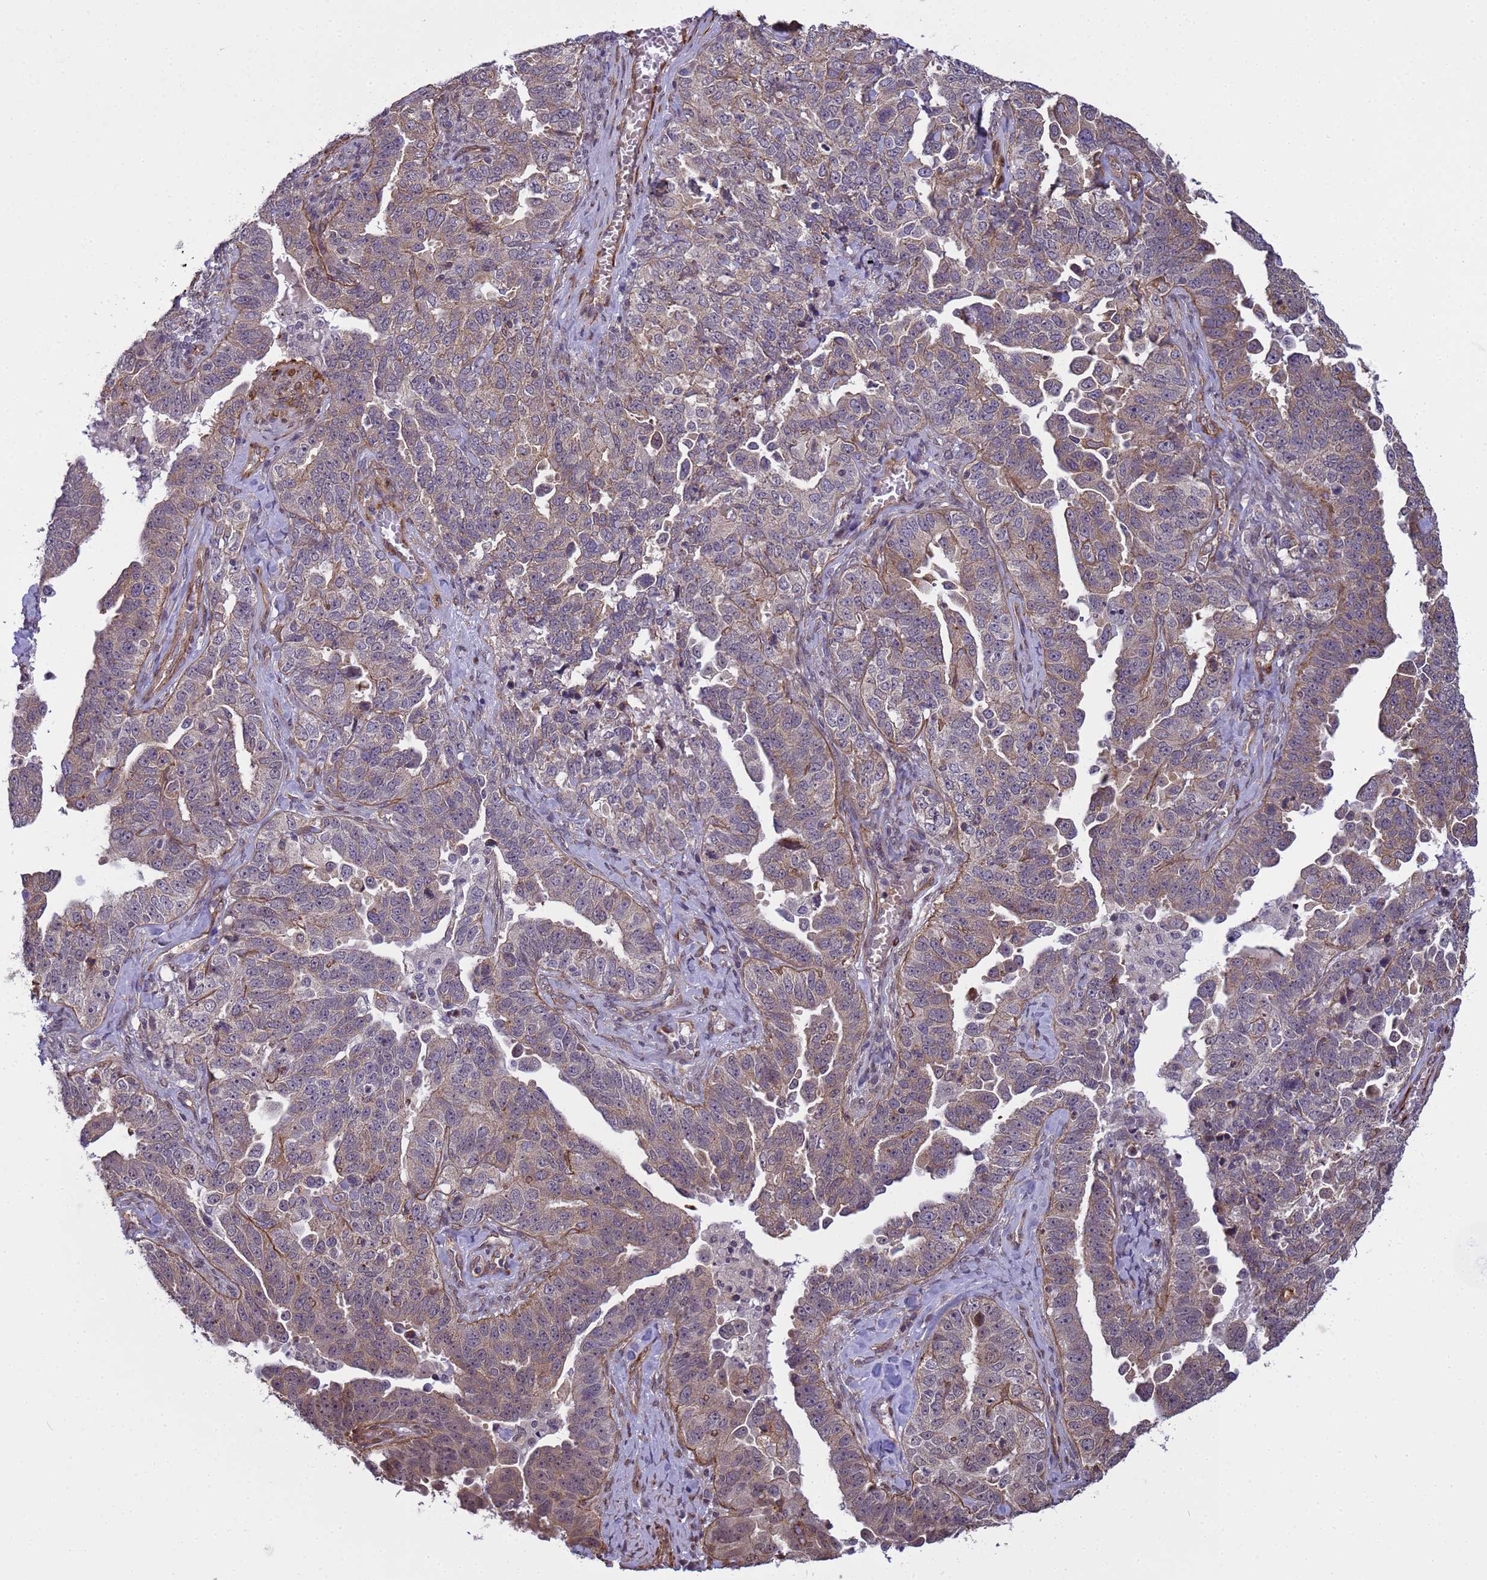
{"staining": {"intensity": "weak", "quantity": "25%-75%", "location": "cytoplasmic/membranous"}, "tissue": "ovarian cancer", "cell_type": "Tumor cells", "image_type": "cancer", "snomed": [{"axis": "morphology", "description": "Carcinoma, endometroid"}, {"axis": "topography", "description": "Ovary"}], "caption": "Ovarian cancer stained for a protein exhibits weak cytoplasmic/membranous positivity in tumor cells.", "gene": "ITGB4", "patient": {"sex": "female", "age": 62}}